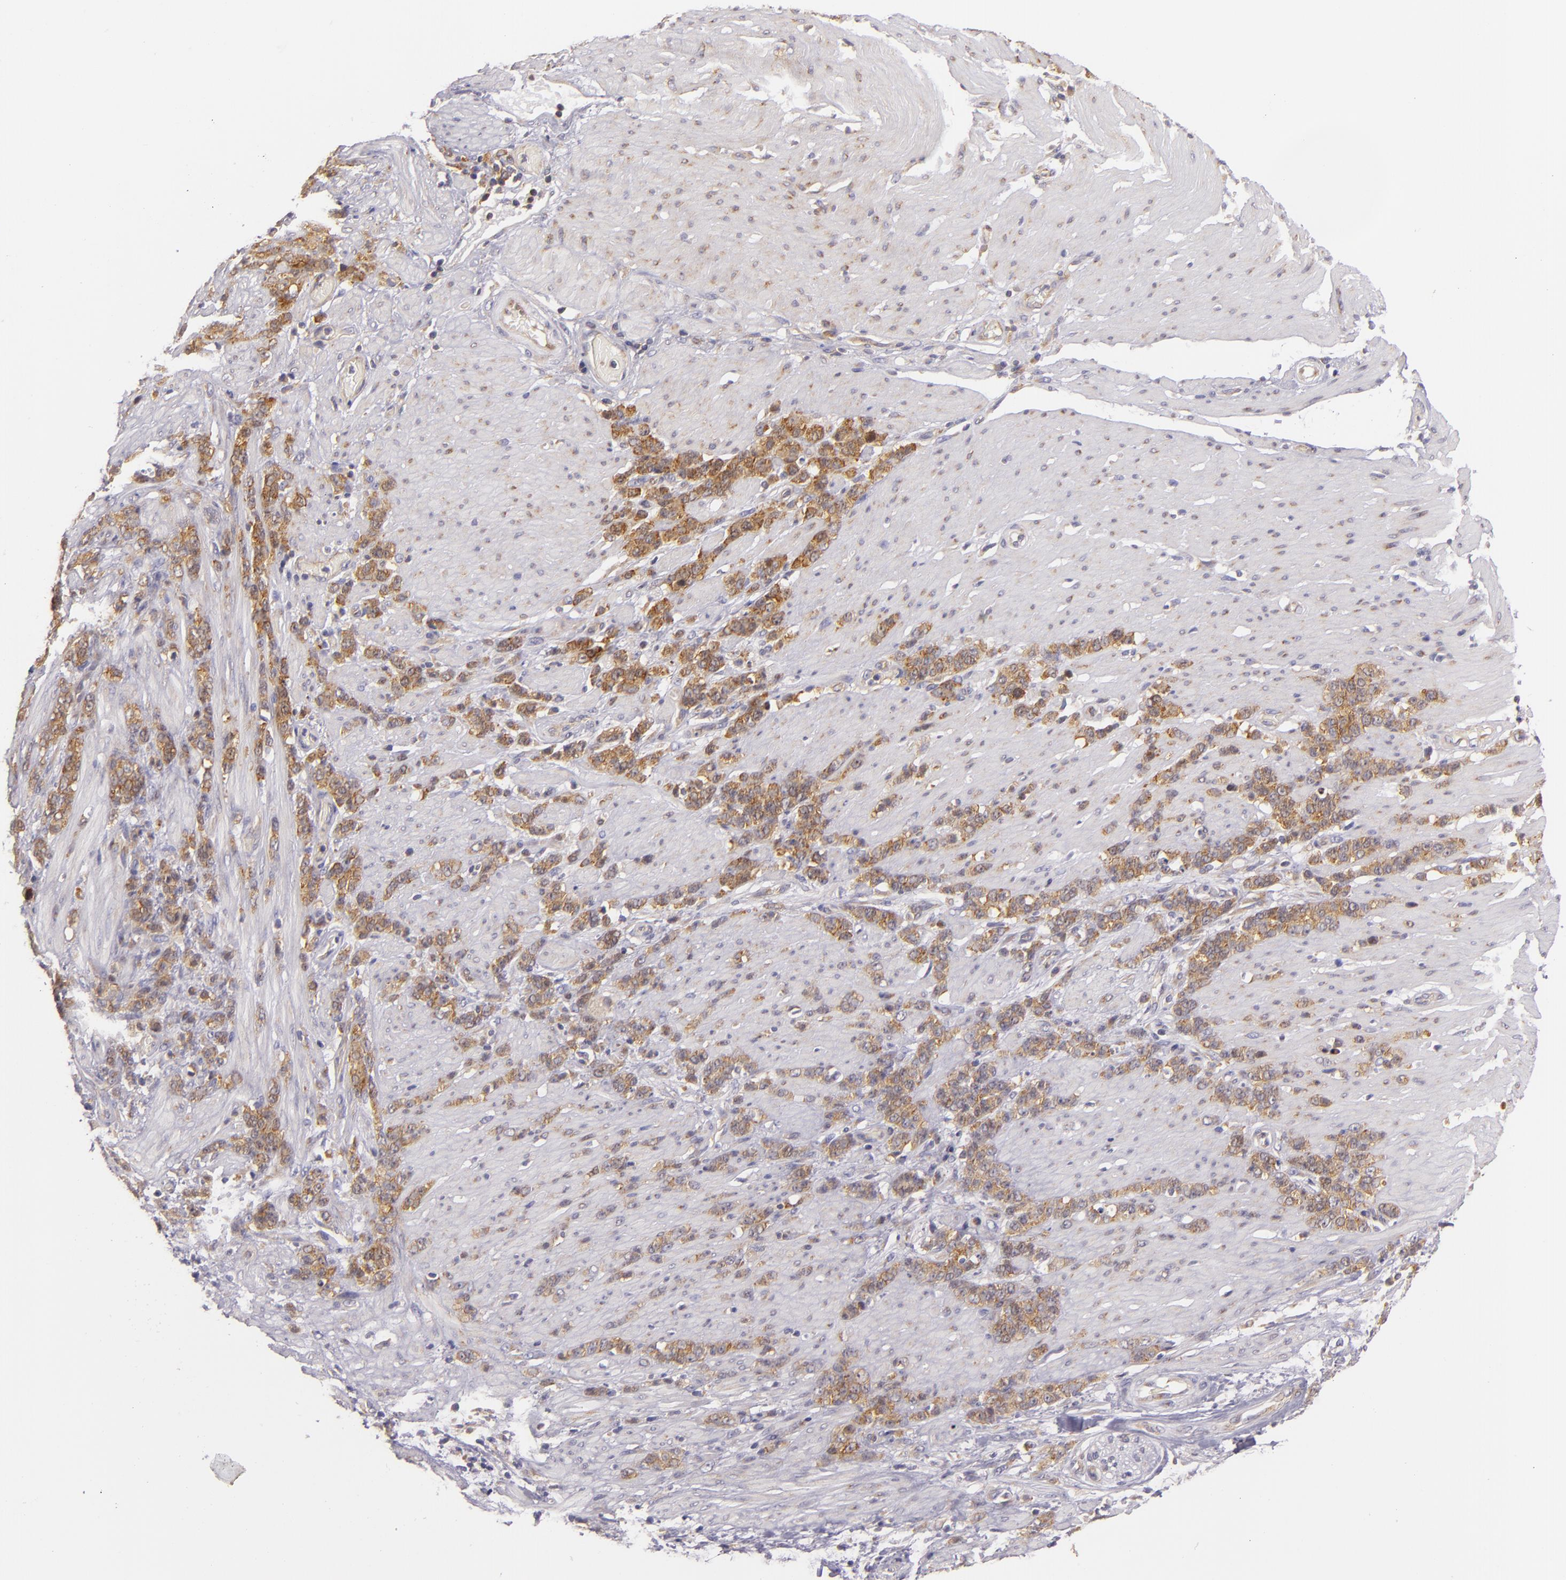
{"staining": {"intensity": "moderate", "quantity": "25%-75%", "location": "cytoplasmic/membranous"}, "tissue": "stomach cancer", "cell_type": "Tumor cells", "image_type": "cancer", "snomed": [{"axis": "morphology", "description": "Adenocarcinoma, NOS"}, {"axis": "topography", "description": "Stomach, lower"}], "caption": "Stomach cancer (adenocarcinoma) stained for a protein displays moderate cytoplasmic/membranous positivity in tumor cells.", "gene": "UPF3B", "patient": {"sex": "male", "age": 88}}